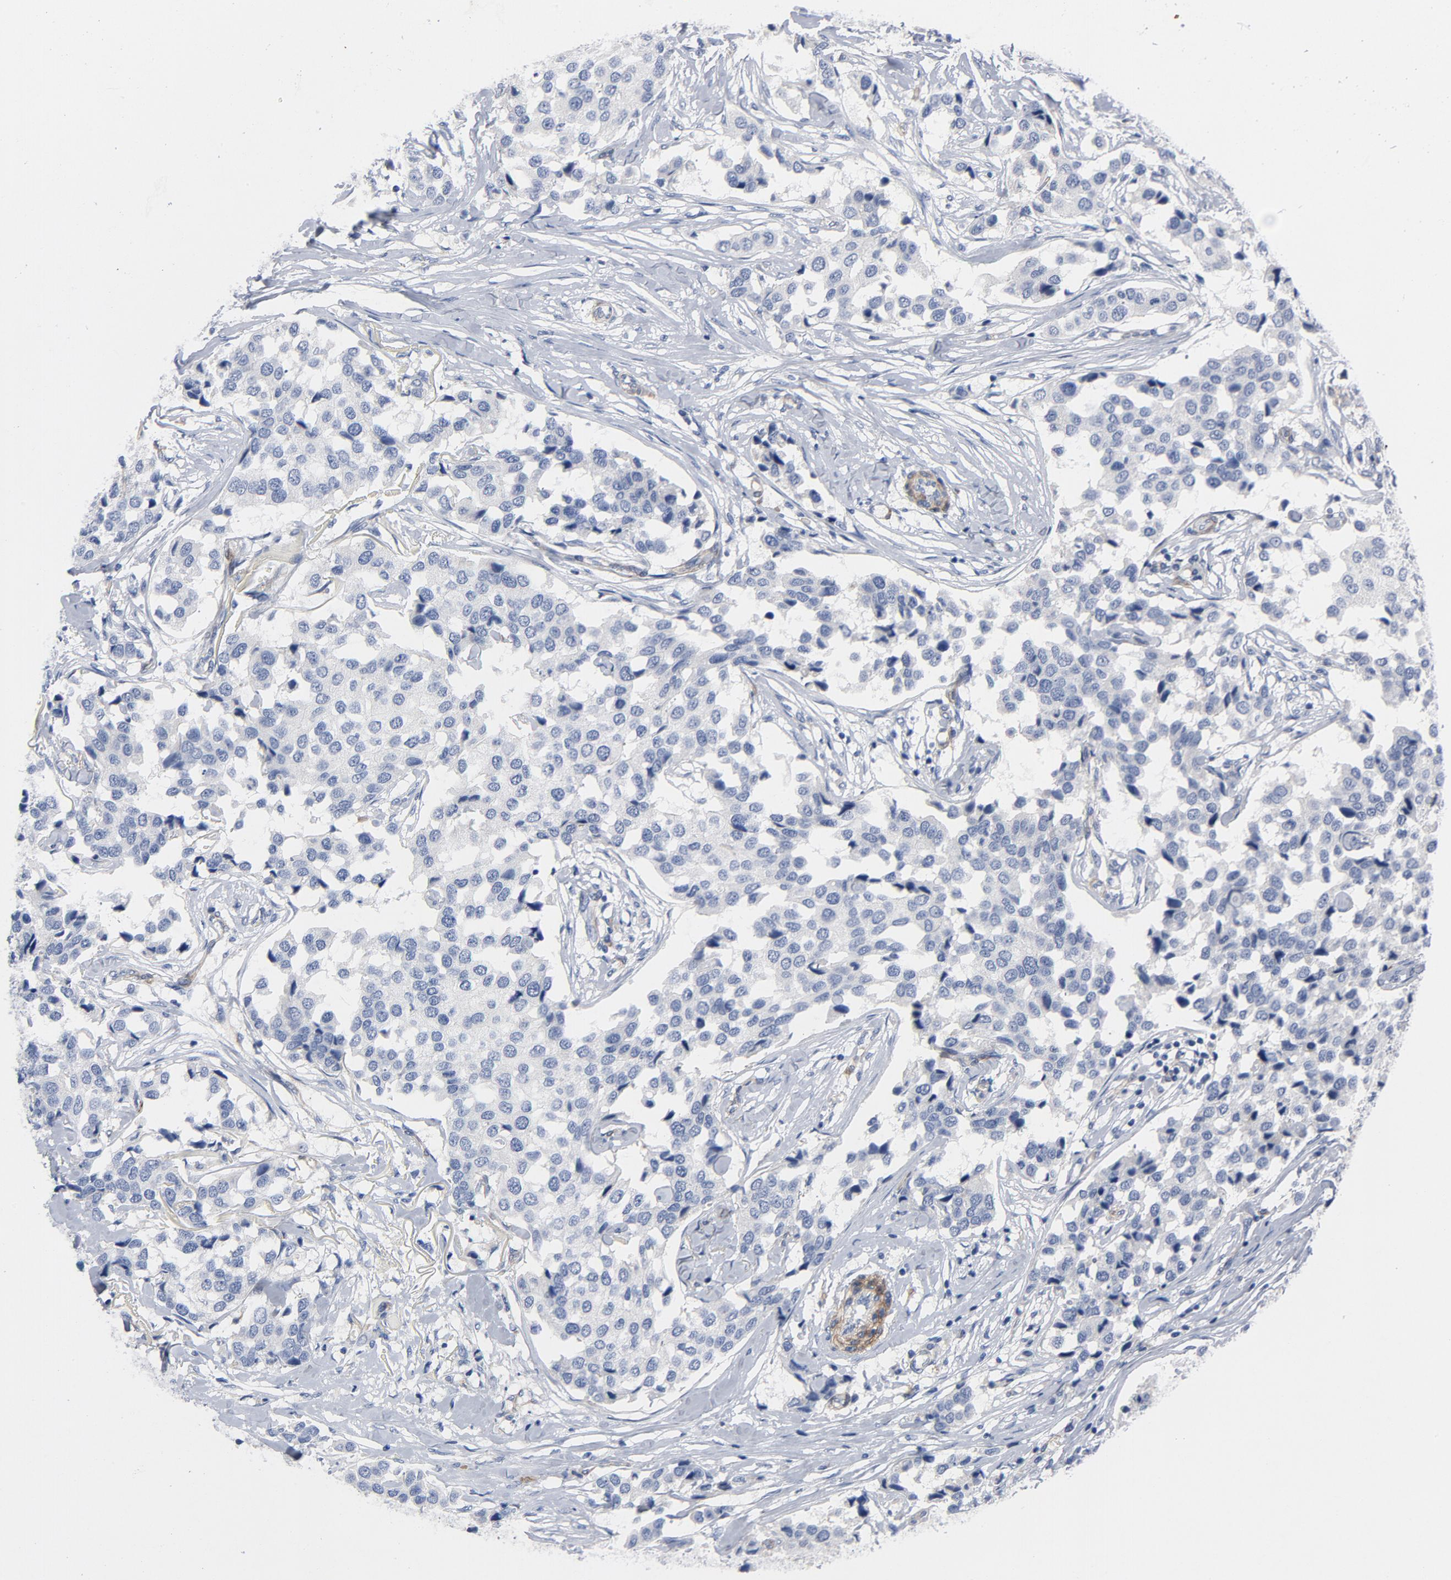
{"staining": {"intensity": "negative", "quantity": "none", "location": "none"}, "tissue": "breast cancer", "cell_type": "Tumor cells", "image_type": "cancer", "snomed": [{"axis": "morphology", "description": "Duct carcinoma"}, {"axis": "topography", "description": "Breast"}], "caption": "A high-resolution histopathology image shows IHC staining of breast cancer, which displays no significant staining in tumor cells.", "gene": "LAMC1", "patient": {"sex": "female", "age": 80}}